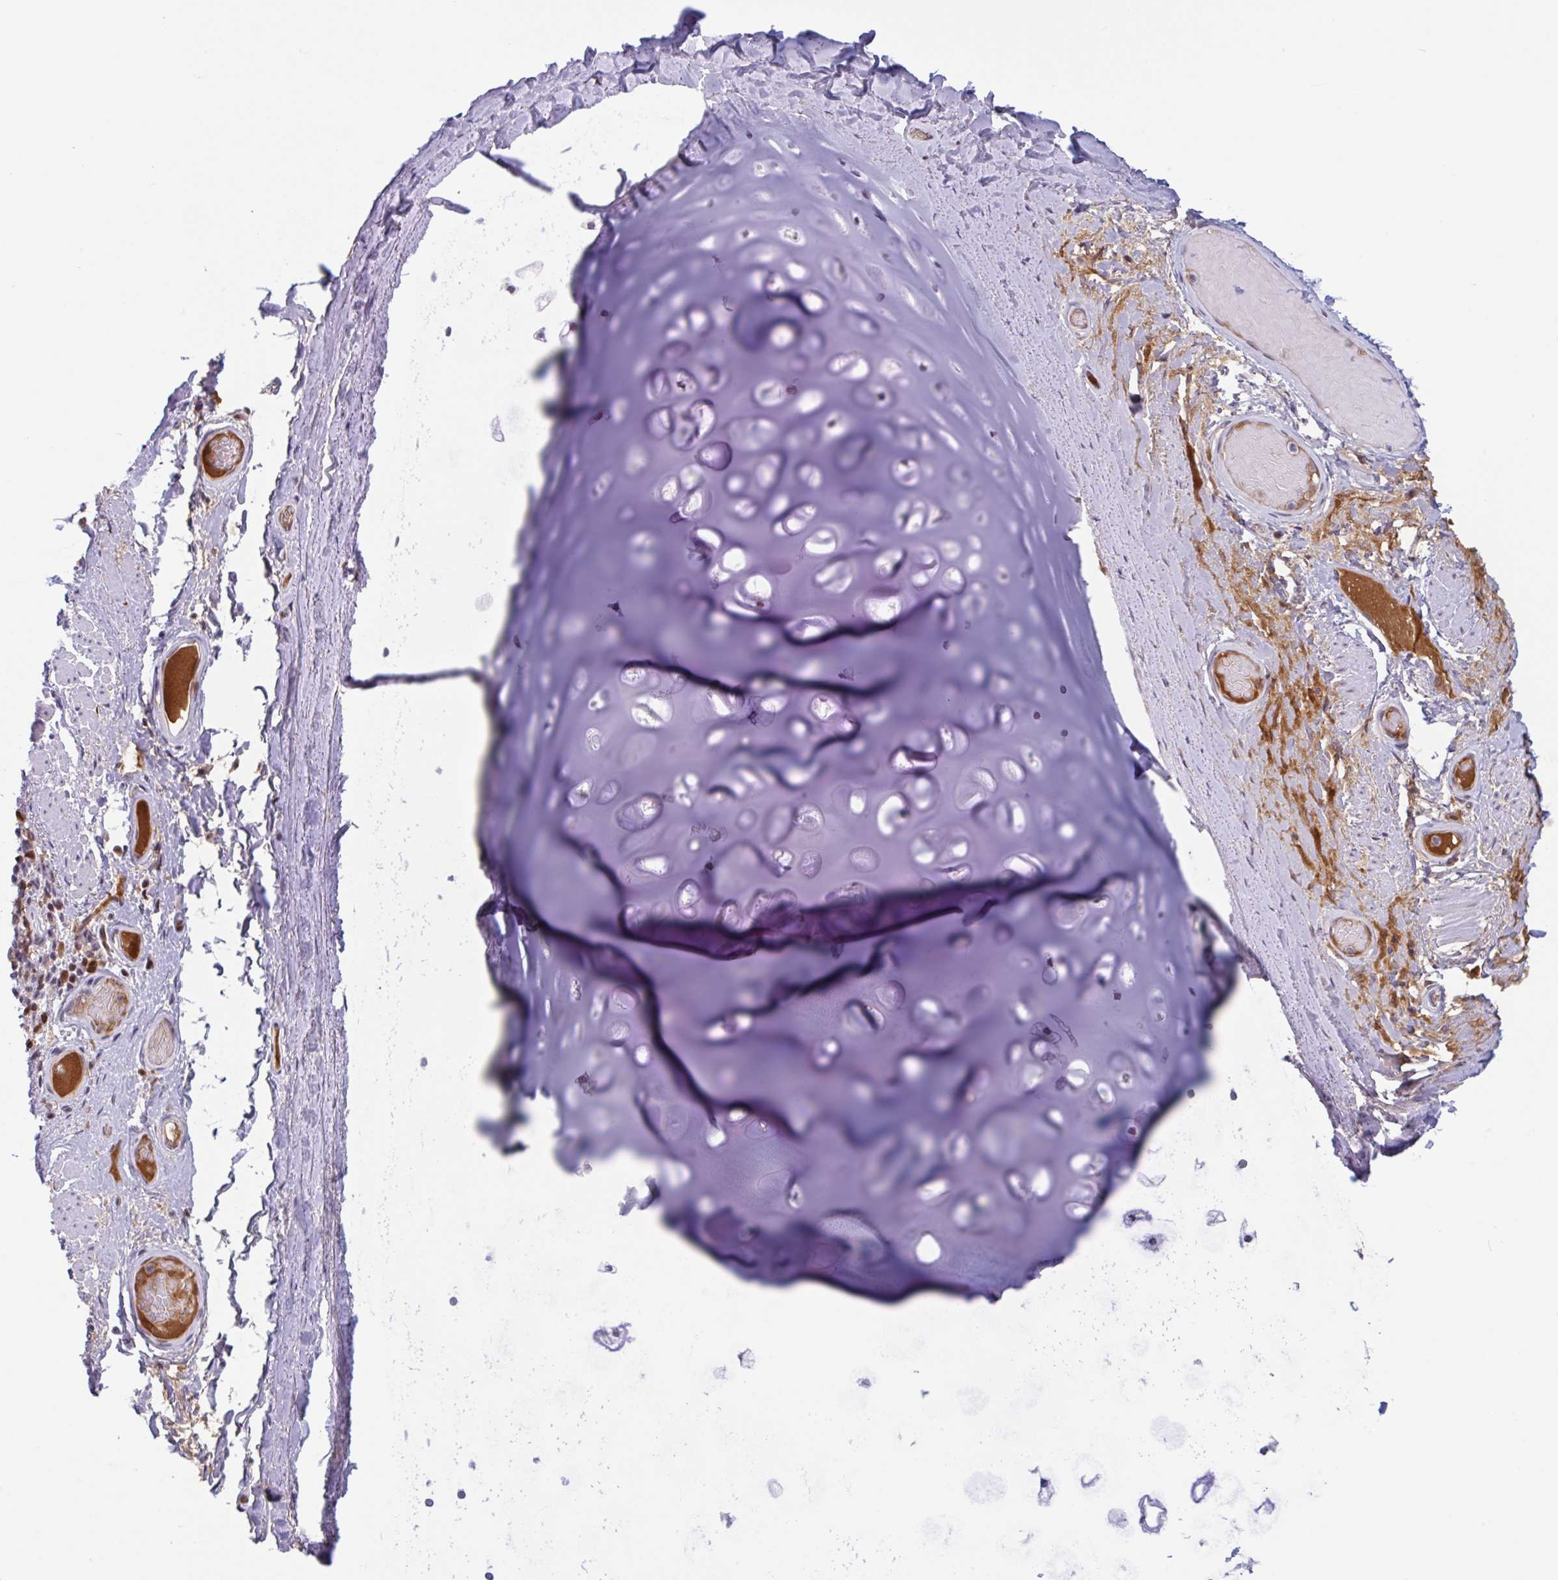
{"staining": {"intensity": "negative", "quantity": "none", "location": "none"}, "tissue": "soft tissue", "cell_type": "Chondrocytes", "image_type": "normal", "snomed": [{"axis": "morphology", "description": "Normal tissue, NOS"}, {"axis": "topography", "description": "Cartilage tissue"}, {"axis": "topography", "description": "Bronchus"}], "caption": "IHC histopathology image of unremarkable human soft tissue stained for a protein (brown), which demonstrates no staining in chondrocytes. (DAB (3,3'-diaminobenzidine) immunohistochemistry (IHC), high magnification).", "gene": "PLG", "patient": {"sex": "male", "age": 64}}